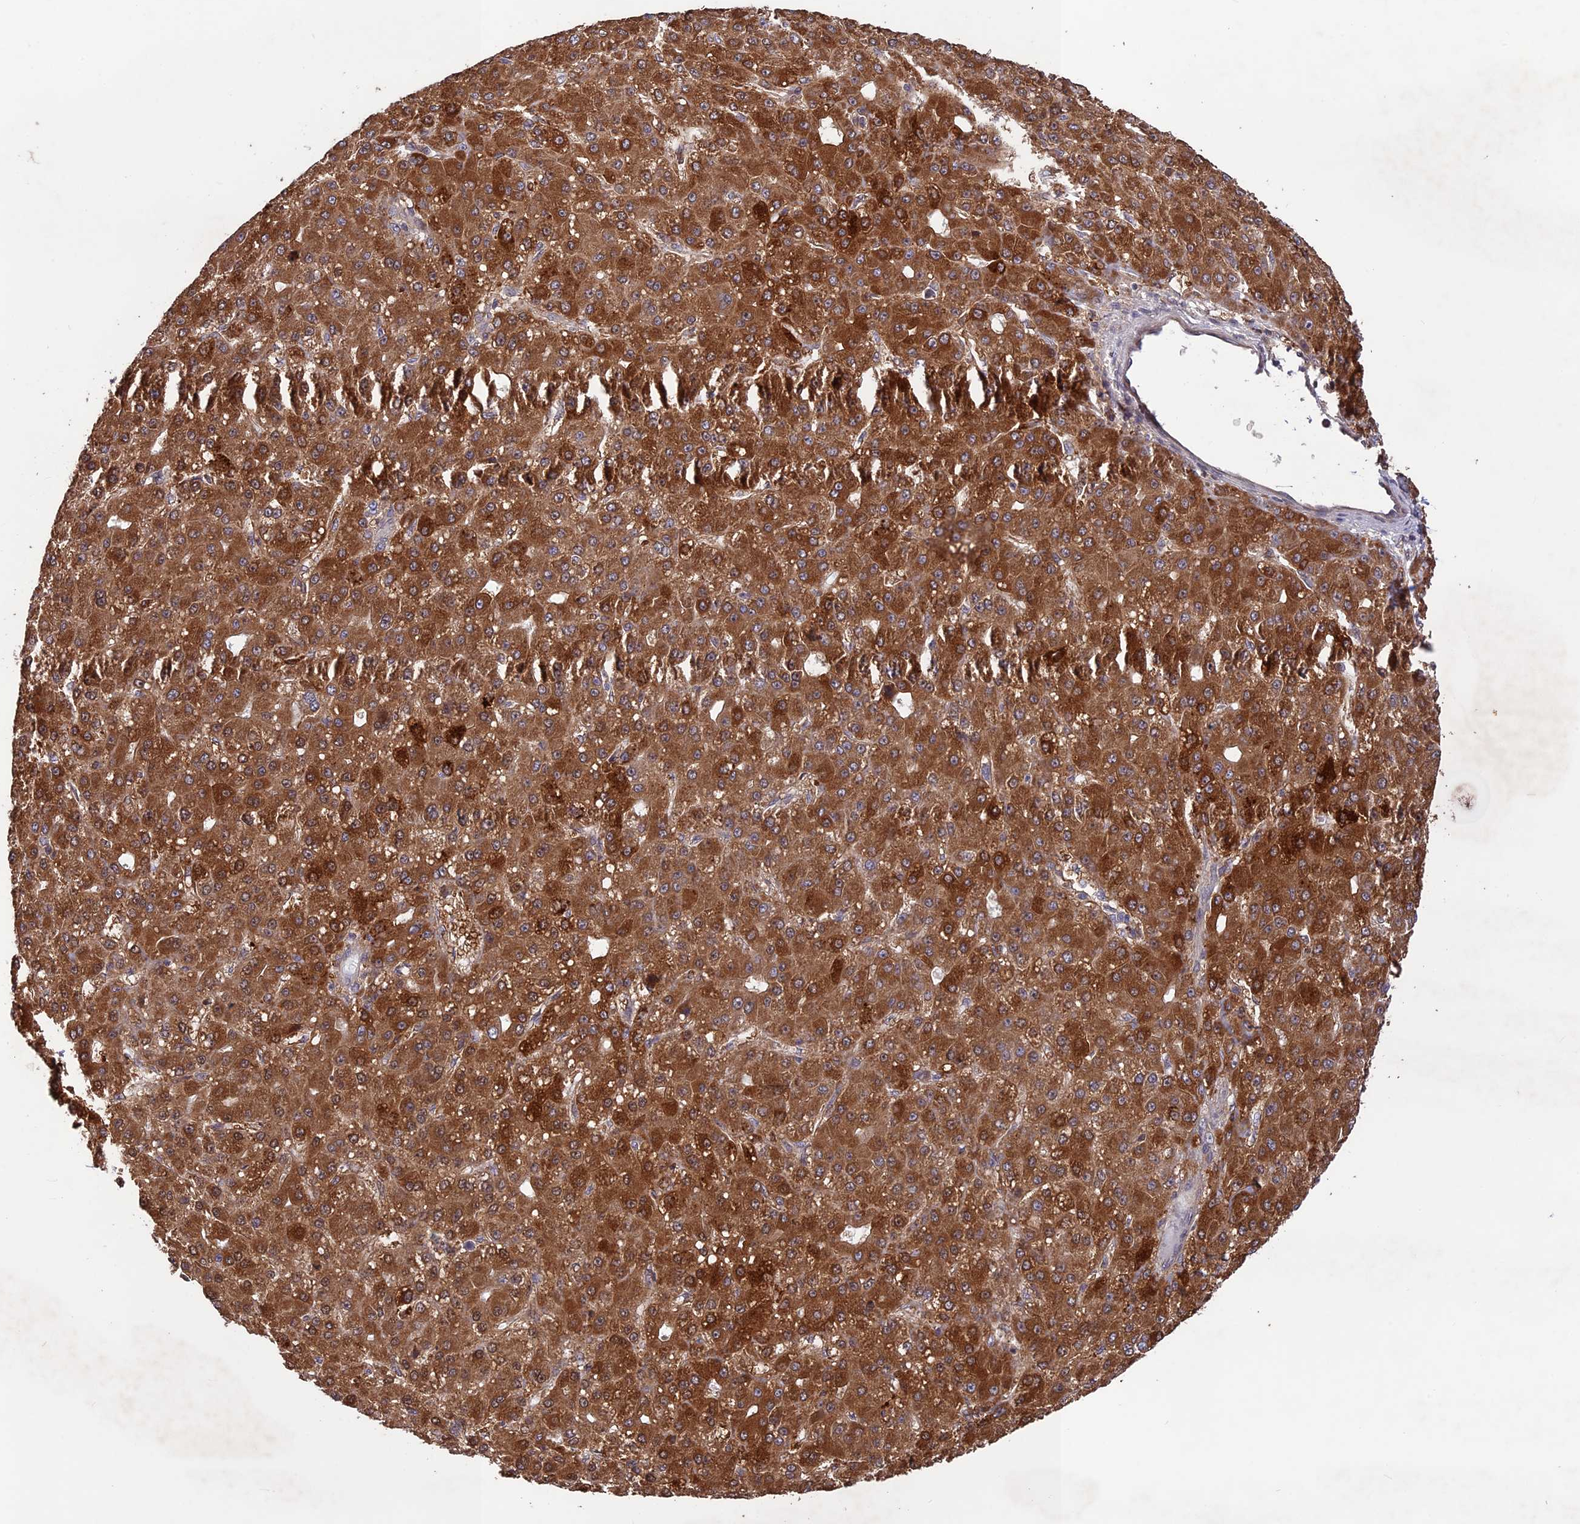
{"staining": {"intensity": "strong", "quantity": ">75%", "location": "cytoplasmic/membranous"}, "tissue": "liver cancer", "cell_type": "Tumor cells", "image_type": "cancer", "snomed": [{"axis": "morphology", "description": "Carcinoma, Hepatocellular, NOS"}, {"axis": "topography", "description": "Liver"}], "caption": "A high-resolution photomicrograph shows immunohistochemistry (IHC) staining of hepatocellular carcinoma (liver), which reveals strong cytoplasmic/membranous positivity in about >75% of tumor cells.", "gene": "MAST2", "patient": {"sex": "male", "age": 67}}